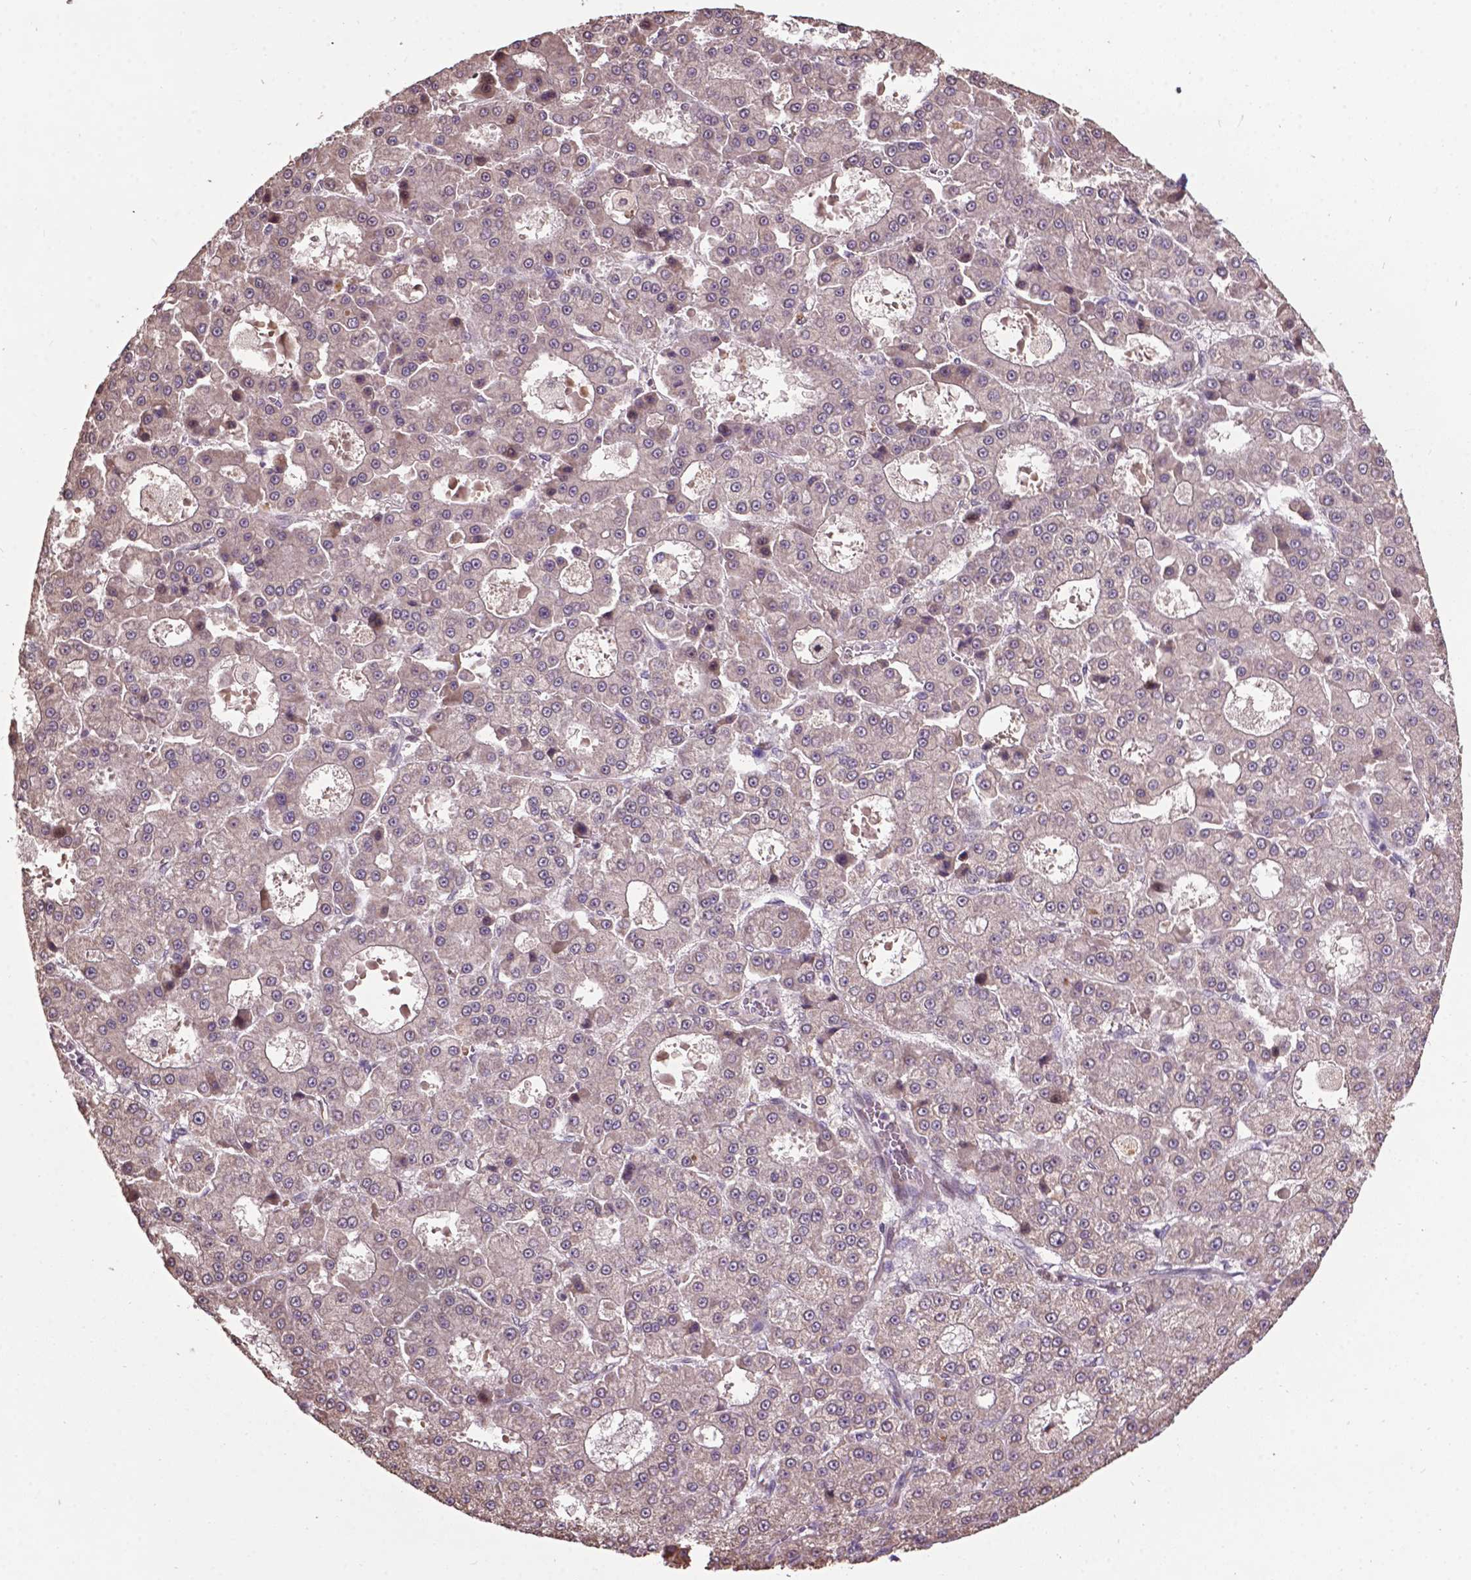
{"staining": {"intensity": "negative", "quantity": "none", "location": "none"}, "tissue": "liver cancer", "cell_type": "Tumor cells", "image_type": "cancer", "snomed": [{"axis": "morphology", "description": "Carcinoma, Hepatocellular, NOS"}, {"axis": "topography", "description": "Liver"}], "caption": "This micrograph is of liver cancer (hepatocellular carcinoma) stained with immunohistochemistry (IHC) to label a protein in brown with the nuclei are counter-stained blue. There is no expression in tumor cells.", "gene": "GLRA2", "patient": {"sex": "male", "age": 70}}